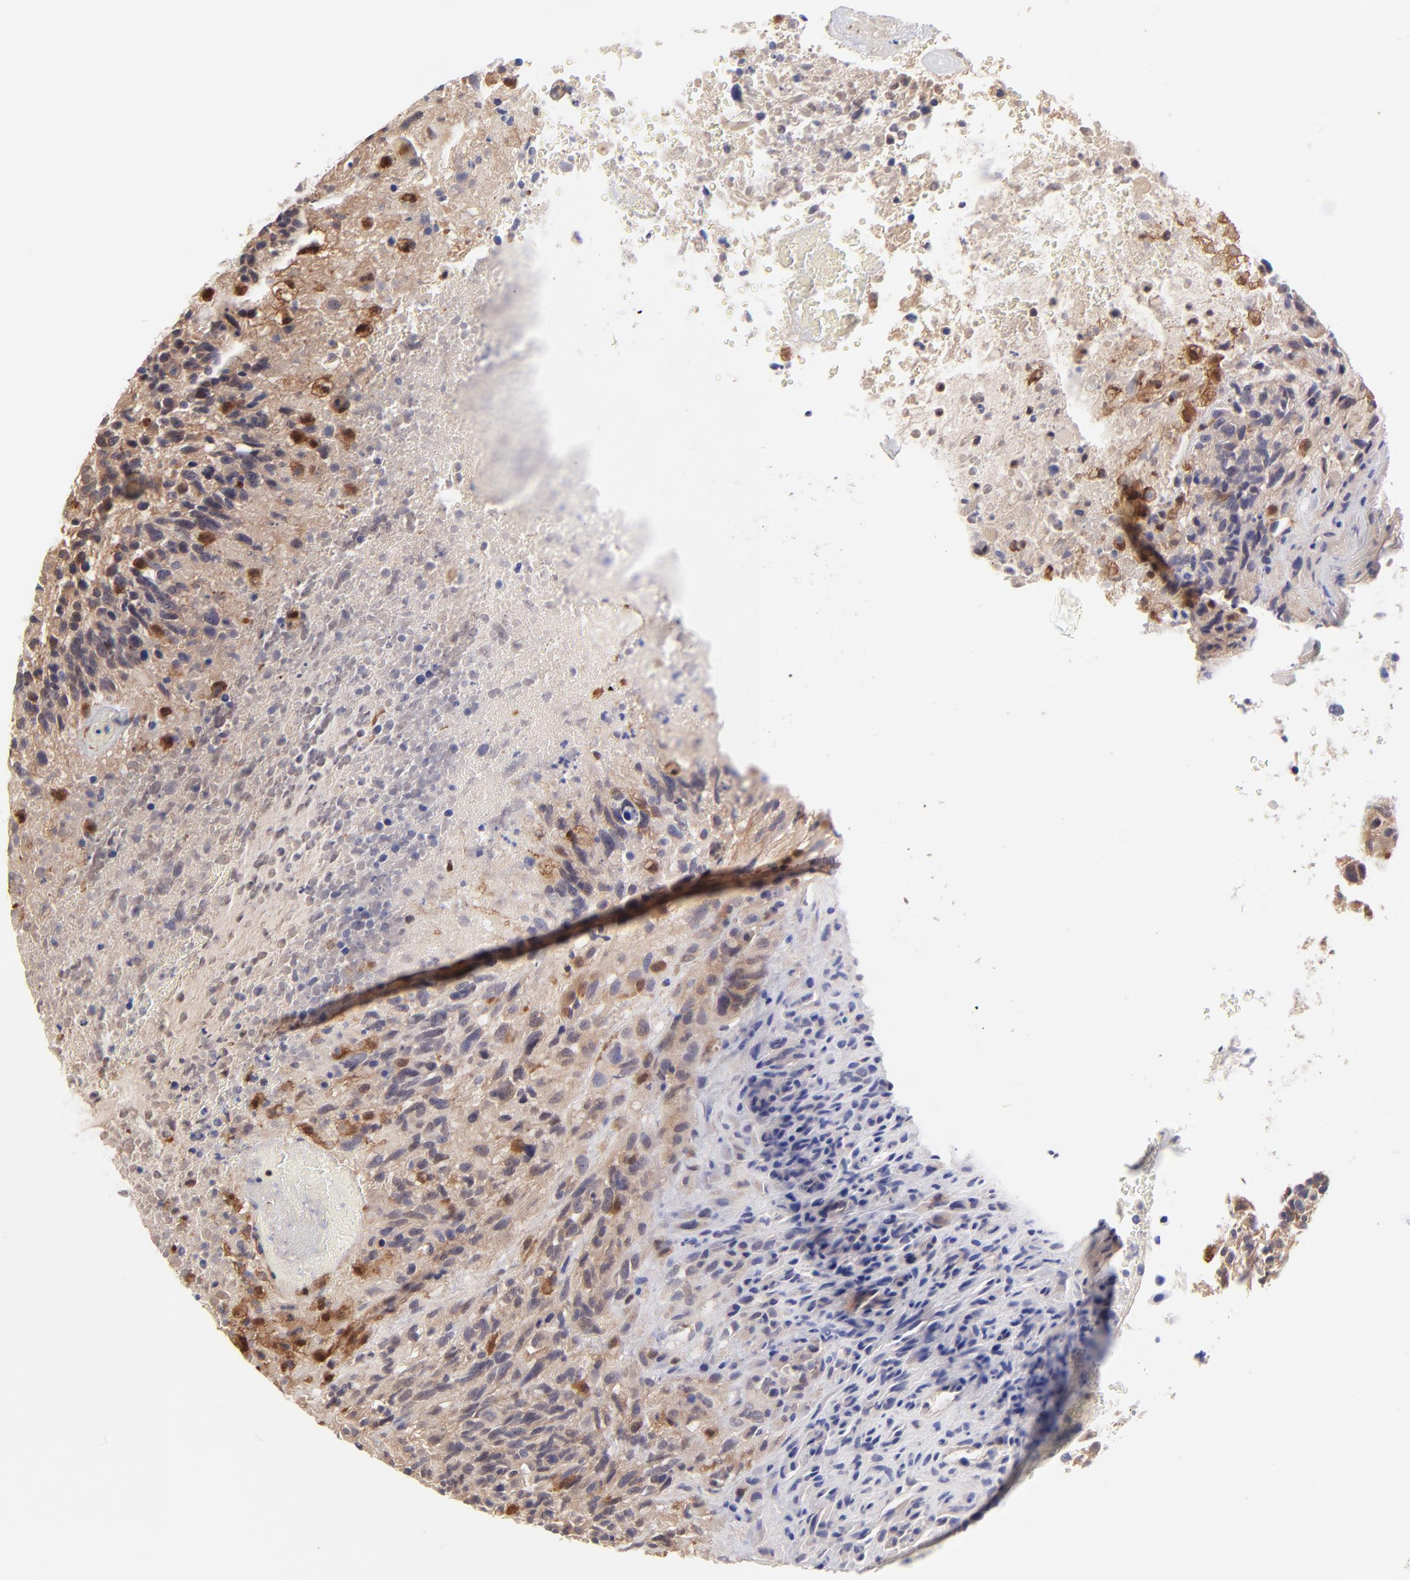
{"staining": {"intensity": "weak", "quantity": "<25%", "location": "nuclear"}, "tissue": "glioma", "cell_type": "Tumor cells", "image_type": "cancer", "snomed": [{"axis": "morphology", "description": "Glioma, malignant, High grade"}, {"axis": "topography", "description": "Brain"}], "caption": "High magnification brightfield microscopy of glioma stained with DAB (brown) and counterstained with hematoxylin (blue): tumor cells show no significant positivity.", "gene": "HYAL1", "patient": {"sex": "male", "age": 72}}